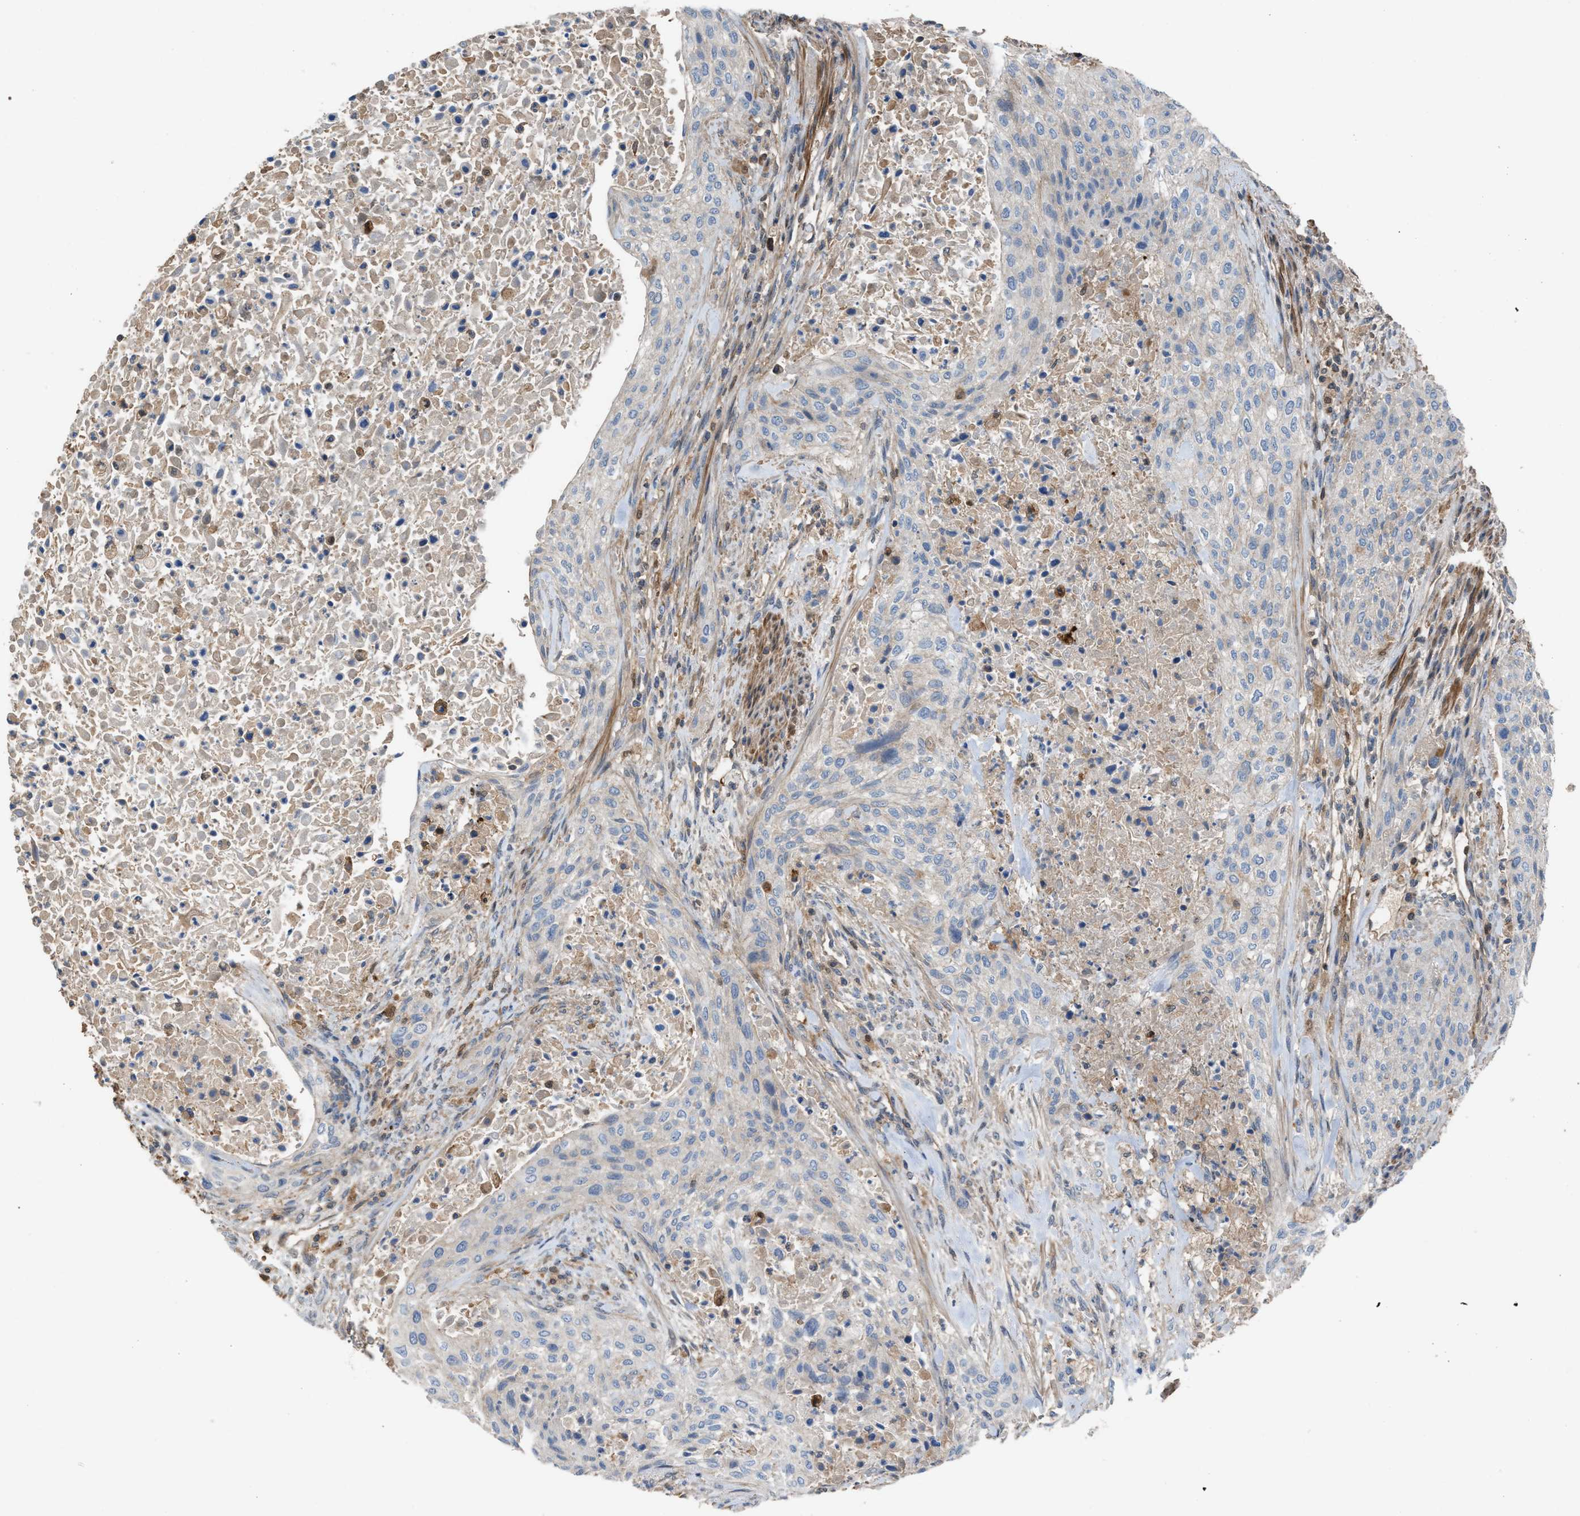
{"staining": {"intensity": "negative", "quantity": "none", "location": "none"}, "tissue": "urothelial cancer", "cell_type": "Tumor cells", "image_type": "cancer", "snomed": [{"axis": "morphology", "description": "Urothelial carcinoma, Low grade"}, {"axis": "morphology", "description": "Urothelial carcinoma, High grade"}, {"axis": "topography", "description": "Urinary bladder"}], "caption": "Immunohistochemistry histopathology image of neoplastic tissue: urothelial cancer stained with DAB displays no significant protein positivity in tumor cells.", "gene": "TPK1", "patient": {"sex": "male", "age": 35}}